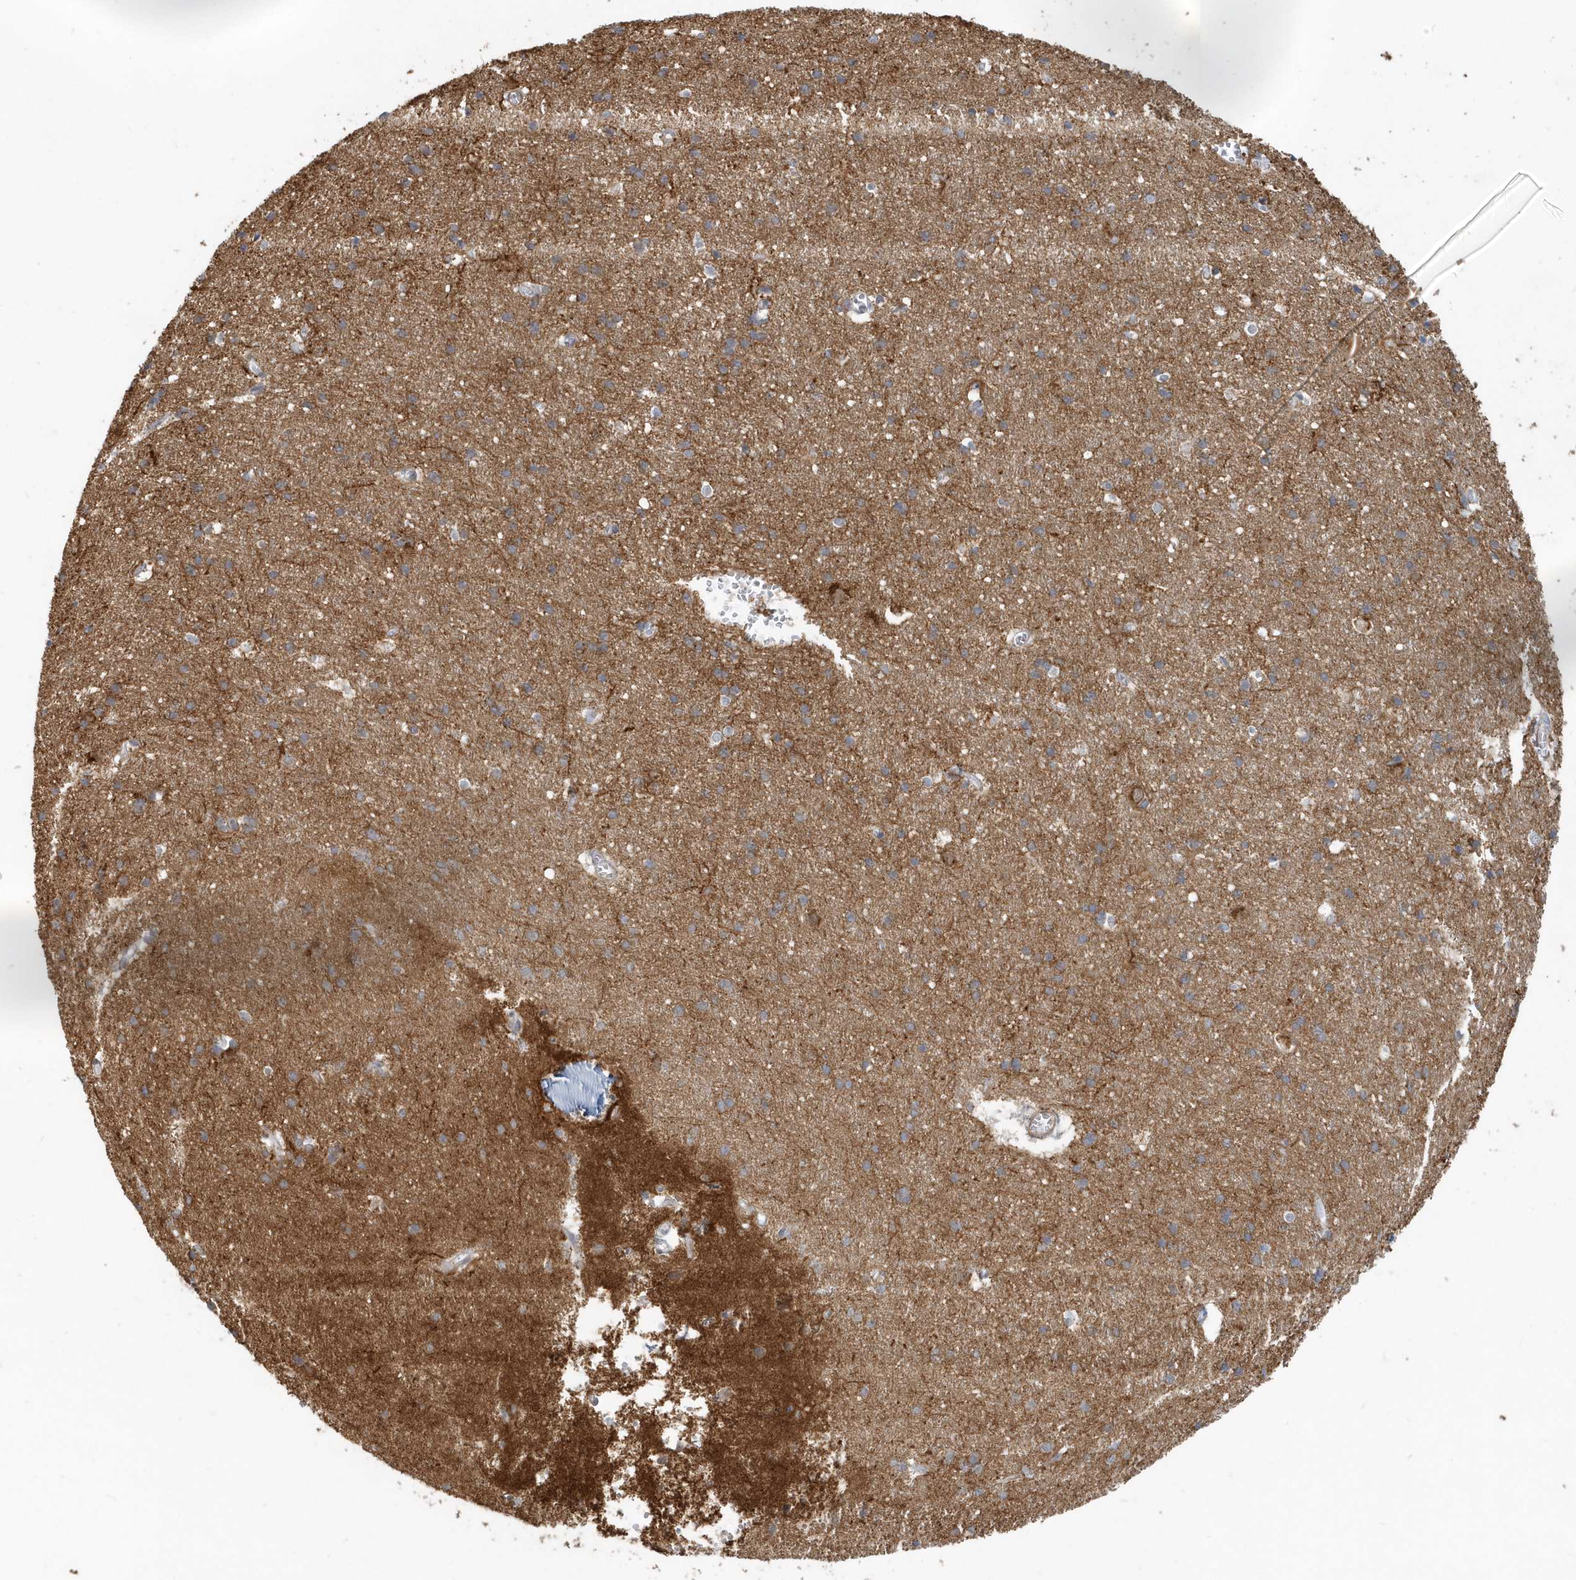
{"staining": {"intensity": "moderate", "quantity": "<25%", "location": "cytoplasmic/membranous"}, "tissue": "cerebral cortex", "cell_type": "Endothelial cells", "image_type": "normal", "snomed": [{"axis": "morphology", "description": "Normal tissue, NOS"}, {"axis": "topography", "description": "Cerebral cortex"}], "caption": "Unremarkable cerebral cortex was stained to show a protein in brown. There is low levels of moderate cytoplasmic/membranous expression in about <25% of endothelial cells.", "gene": "NAPB", "patient": {"sex": "male", "age": 54}}